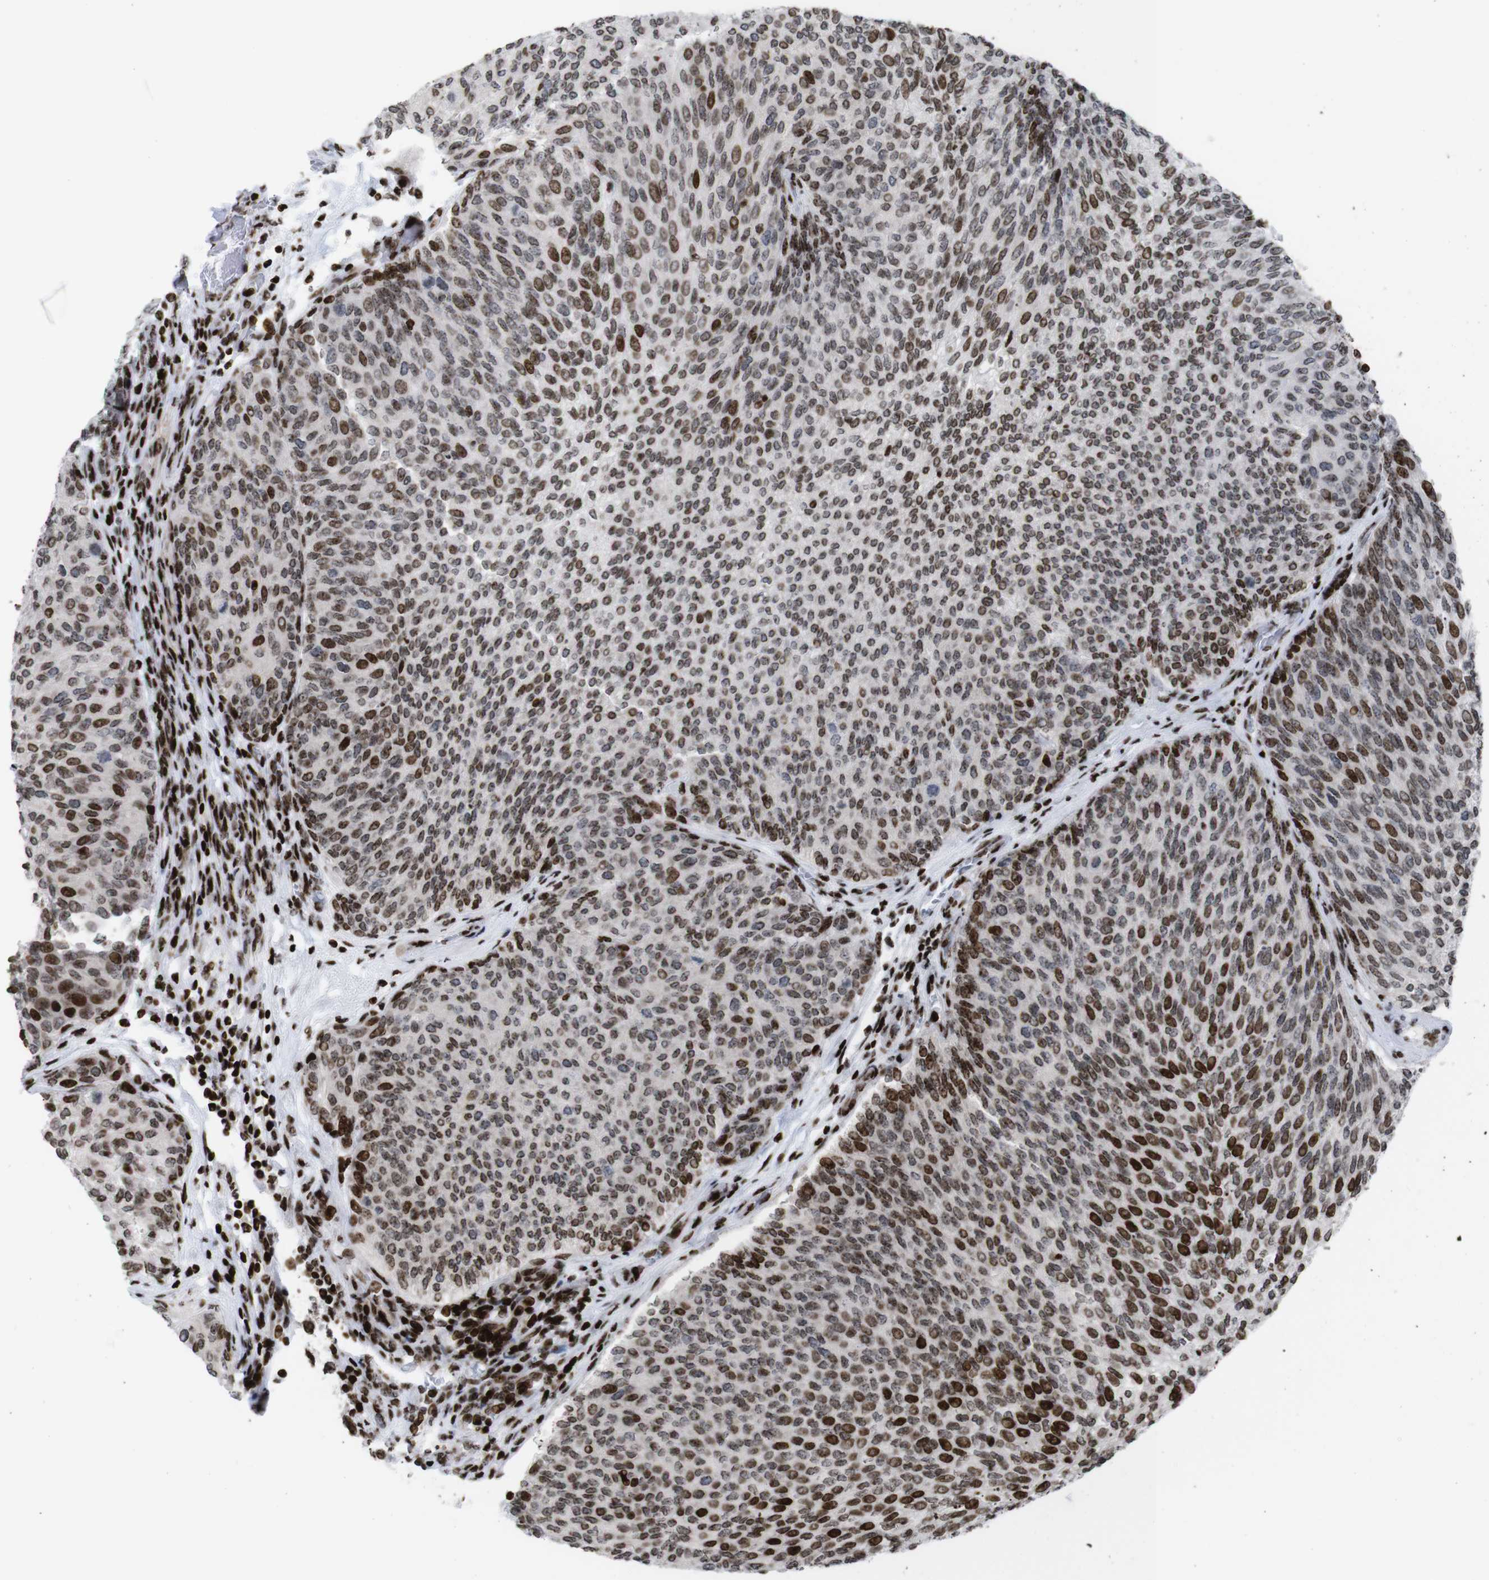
{"staining": {"intensity": "strong", "quantity": ">75%", "location": "nuclear"}, "tissue": "urothelial cancer", "cell_type": "Tumor cells", "image_type": "cancer", "snomed": [{"axis": "morphology", "description": "Urothelial carcinoma, Low grade"}, {"axis": "topography", "description": "Urinary bladder"}], "caption": "Immunohistochemical staining of urothelial carcinoma (low-grade) reveals strong nuclear protein positivity in approximately >75% of tumor cells.", "gene": "H1-4", "patient": {"sex": "female", "age": 79}}